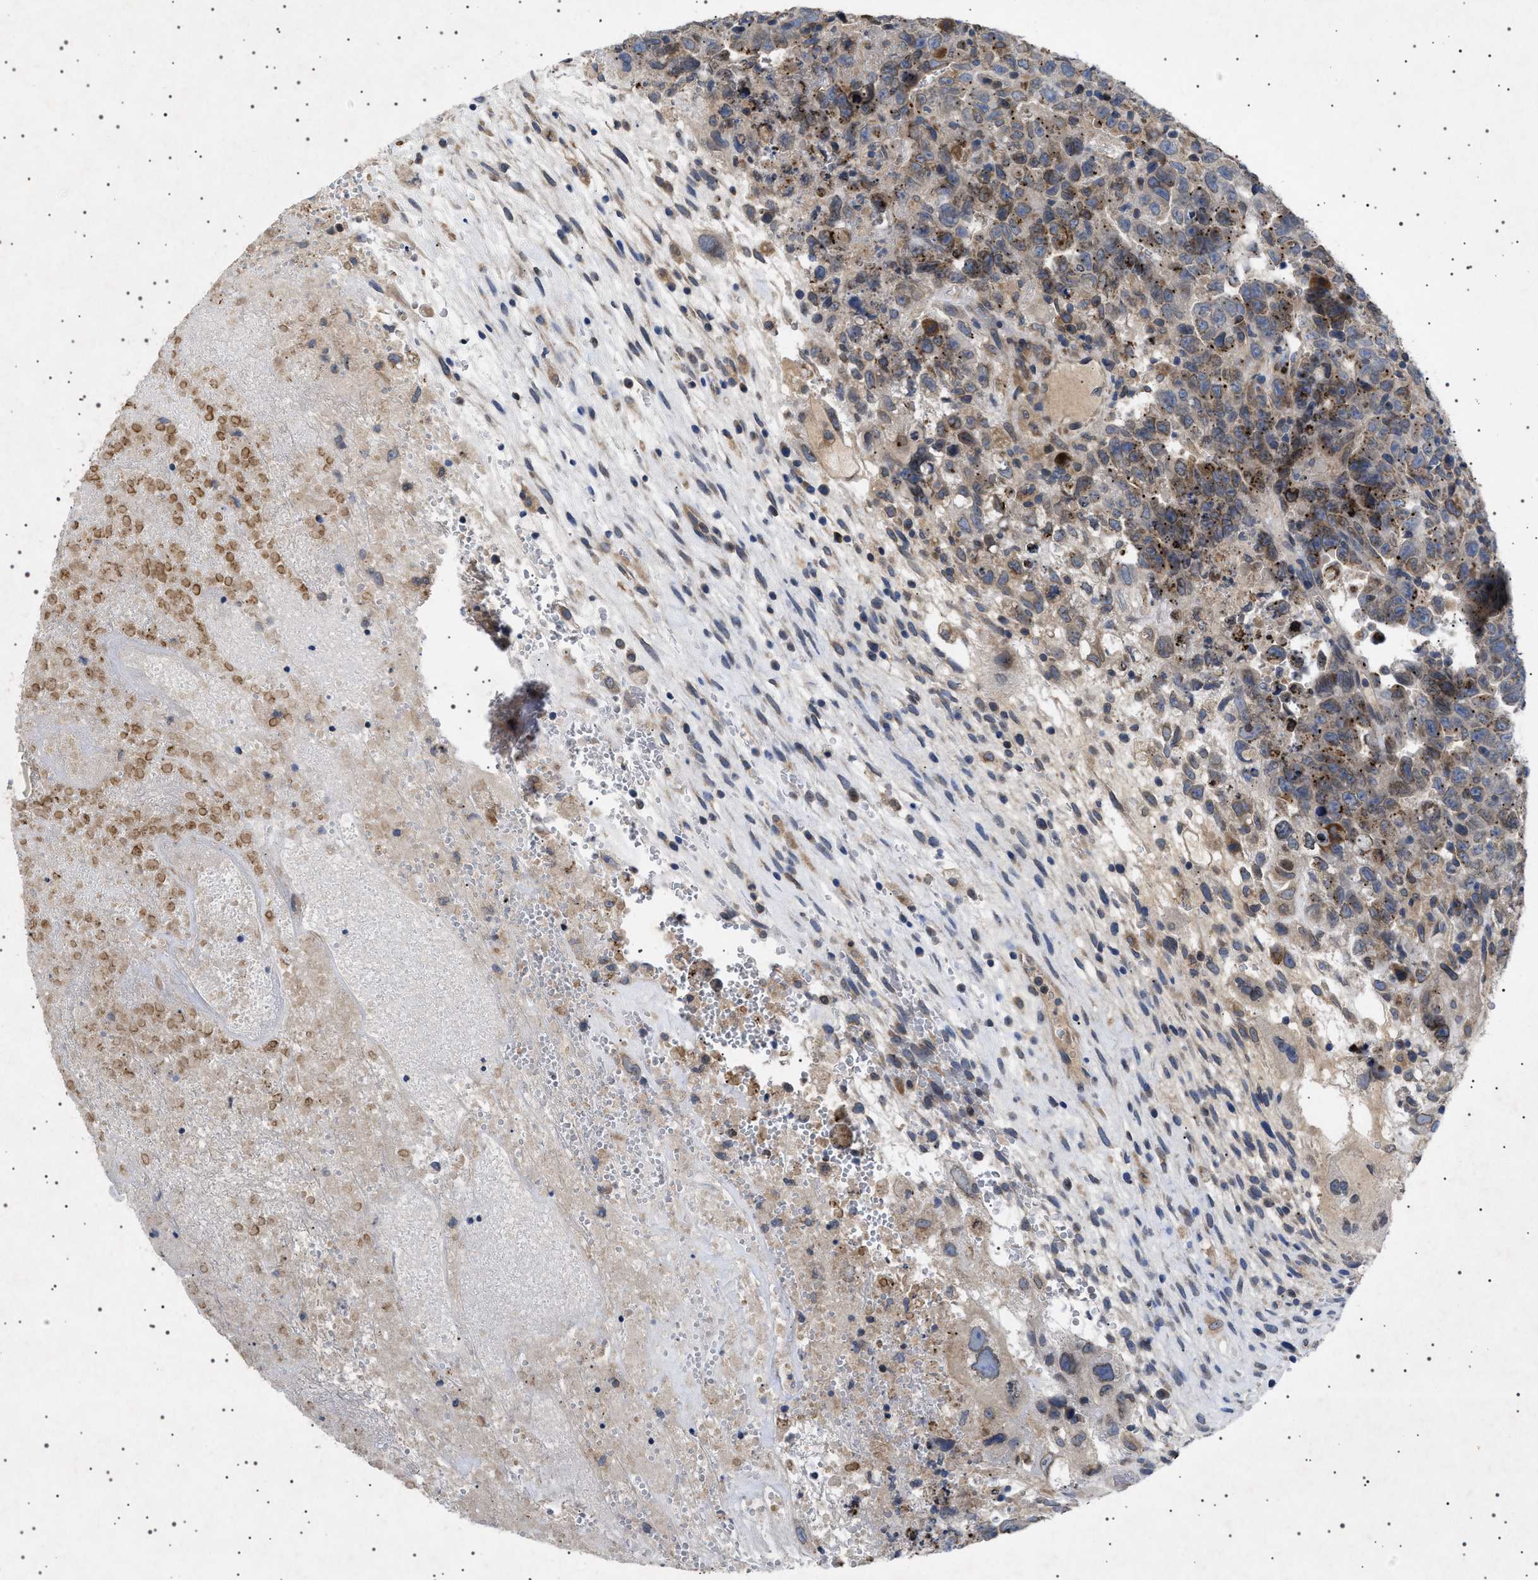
{"staining": {"intensity": "weak", "quantity": "25%-75%", "location": "cytoplasmic/membranous,nuclear"}, "tissue": "testis cancer", "cell_type": "Tumor cells", "image_type": "cancer", "snomed": [{"axis": "morphology", "description": "Carcinoma, Embryonal, NOS"}, {"axis": "topography", "description": "Testis"}], "caption": "The immunohistochemical stain highlights weak cytoplasmic/membranous and nuclear staining in tumor cells of embryonal carcinoma (testis) tissue.", "gene": "NUP93", "patient": {"sex": "male", "age": 28}}